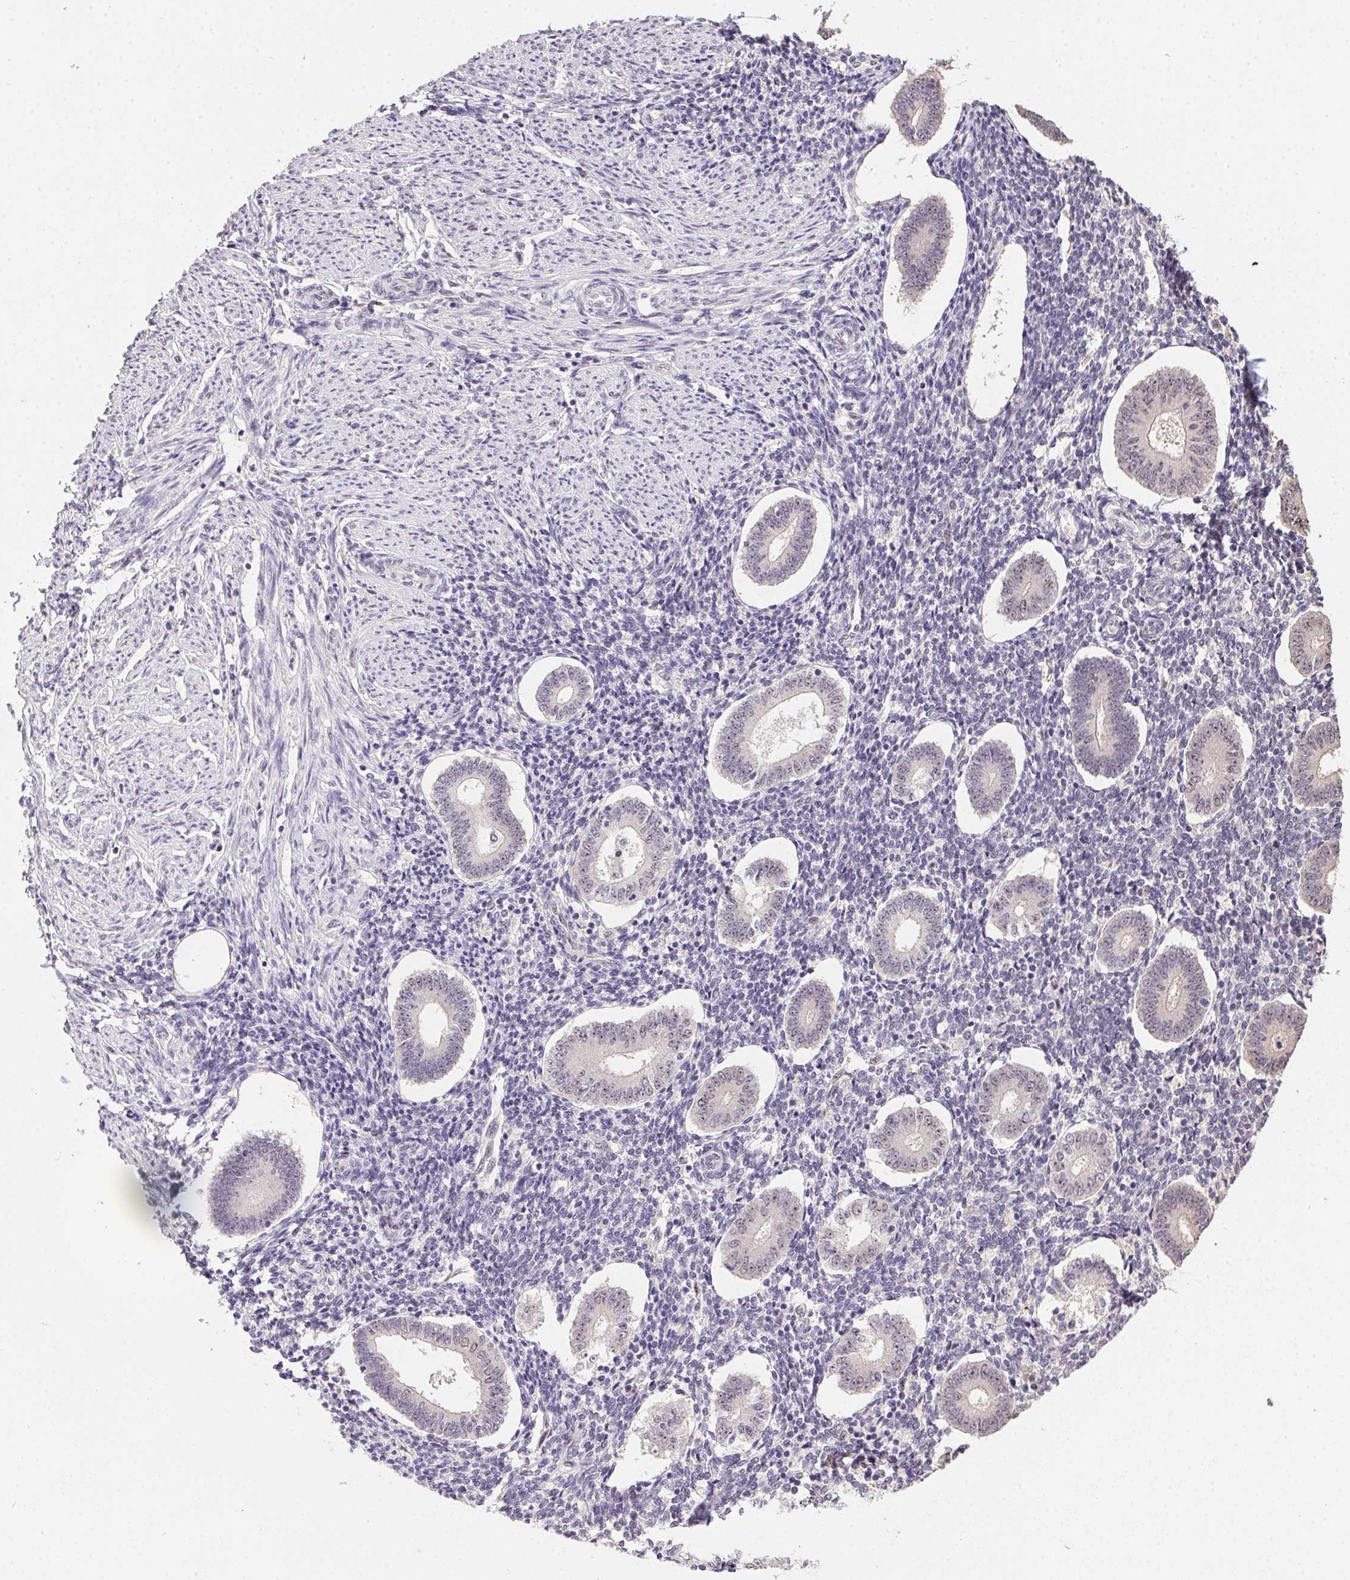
{"staining": {"intensity": "negative", "quantity": "none", "location": "none"}, "tissue": "endometrium", "cell_type": "Cells in endometrial stroma", "image_type": "normal", "snomed": [{"axis": "morphology", "description": "Normal tissue, NOS"}, {"axis": "topography", "description": "Endometrium"}], "caption": "Photomicrograph shows no significant protein positivity in cells in endometrial stroma of unremarkable endometrium. The staining is performed using DAB (3,3'-diaminobenzidine) brown chromogen with nuclei counter-stained in using hematoxylin.", "gene": "BATF2", "patient": {"sex": "female", "age": 40}}